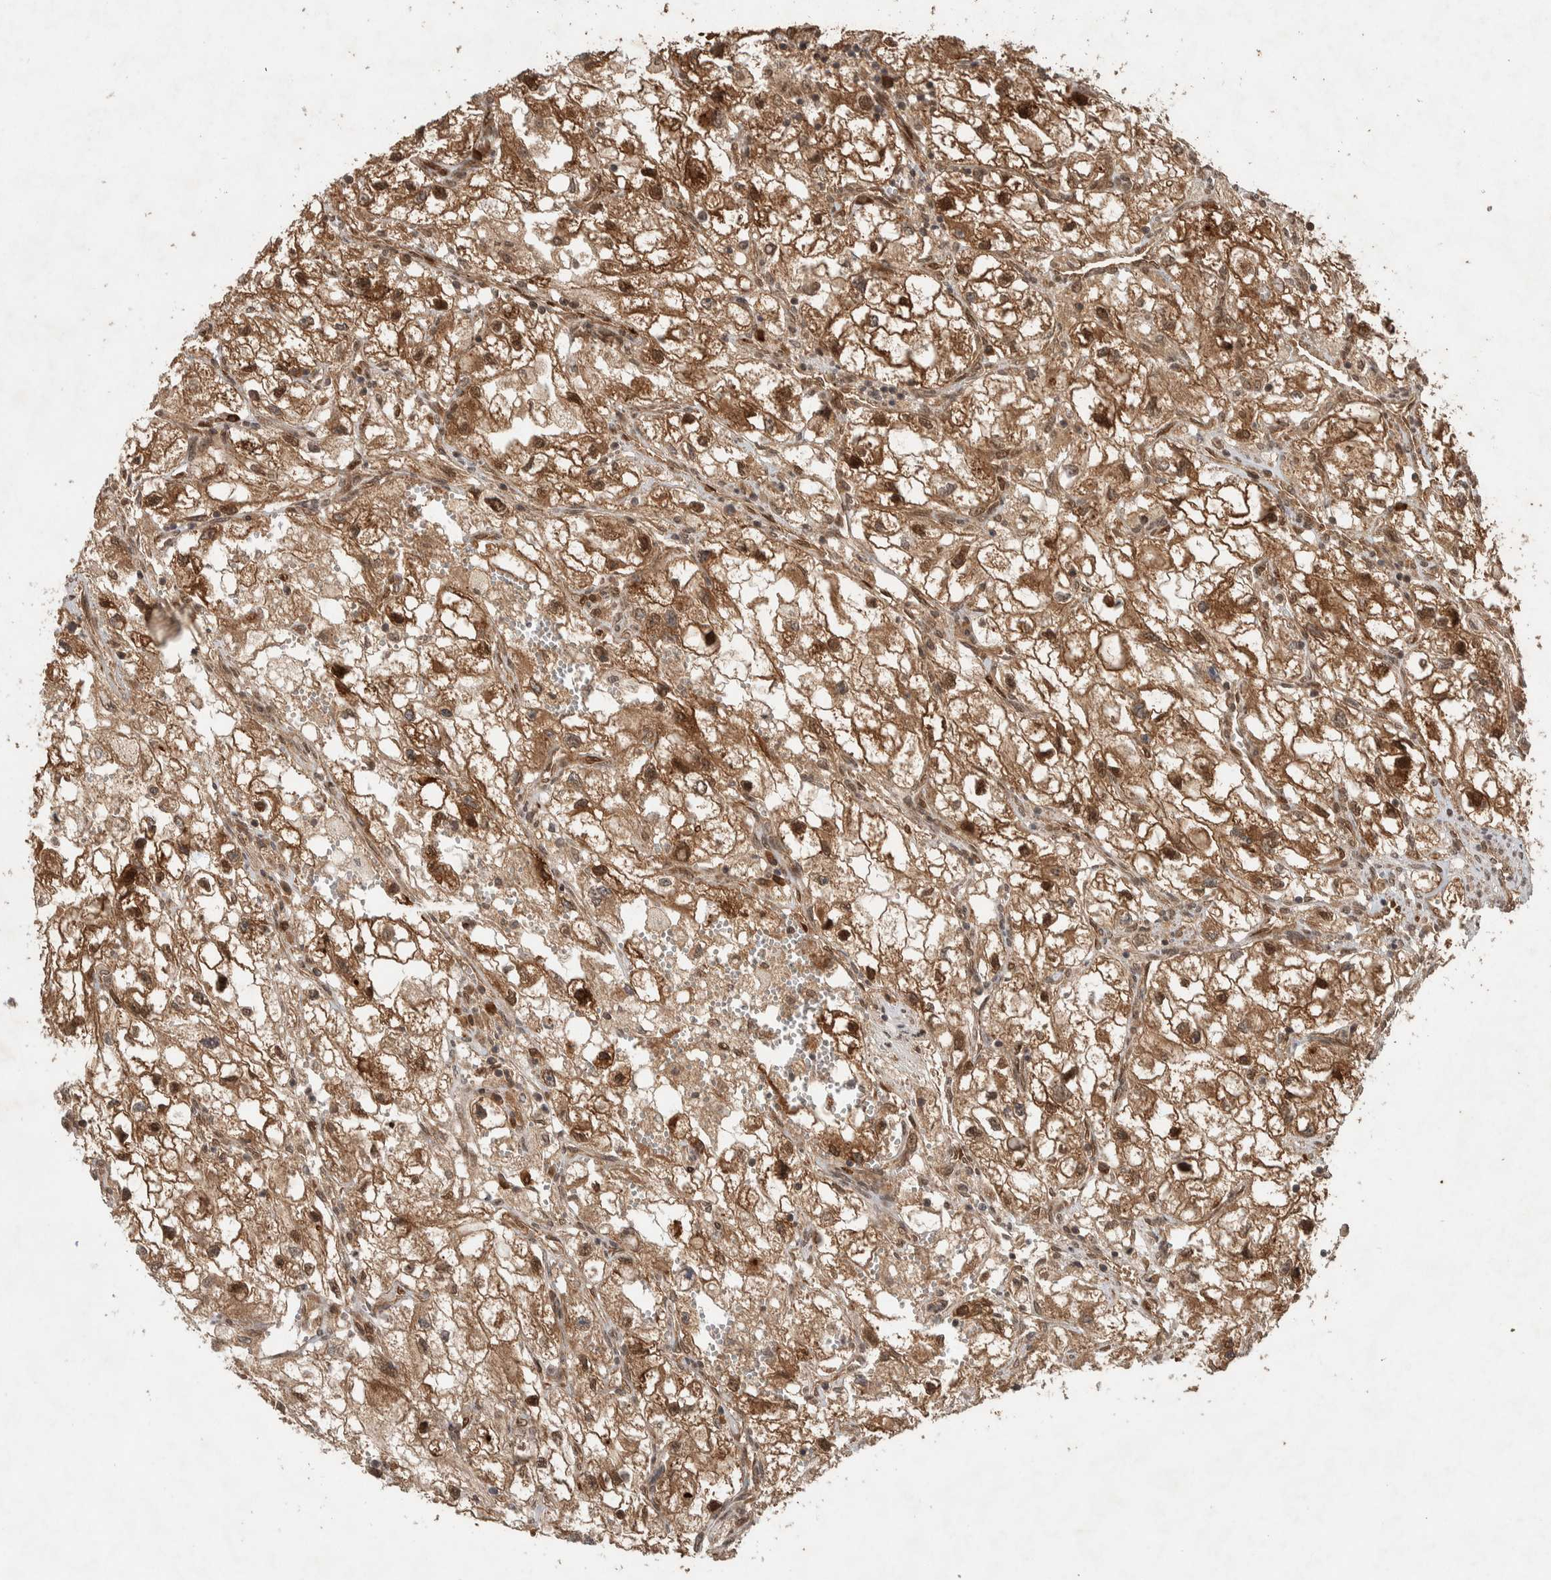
{"staining": {"intensity": "strong", "quantity": ">75%", "location": "cytoplasmic/membranous,nuclear"}, "tissue": "renal cancer", "cell_type": "Tumor cells", "image_type": "cancer", "snomed": [{"axis": "morphology", "description": "Adenocarcinoma, NOS"}, {"axis": "topography", "description": "Kidney"}], "caption": "Protein expression analysis of renal adenocarcinoma reveals strong cytoplasmic/membranous and nuclear staining in about >75% of tumor cells.", "gene": "CNTROB", "patient": {"sex": "female", "age": 70}}